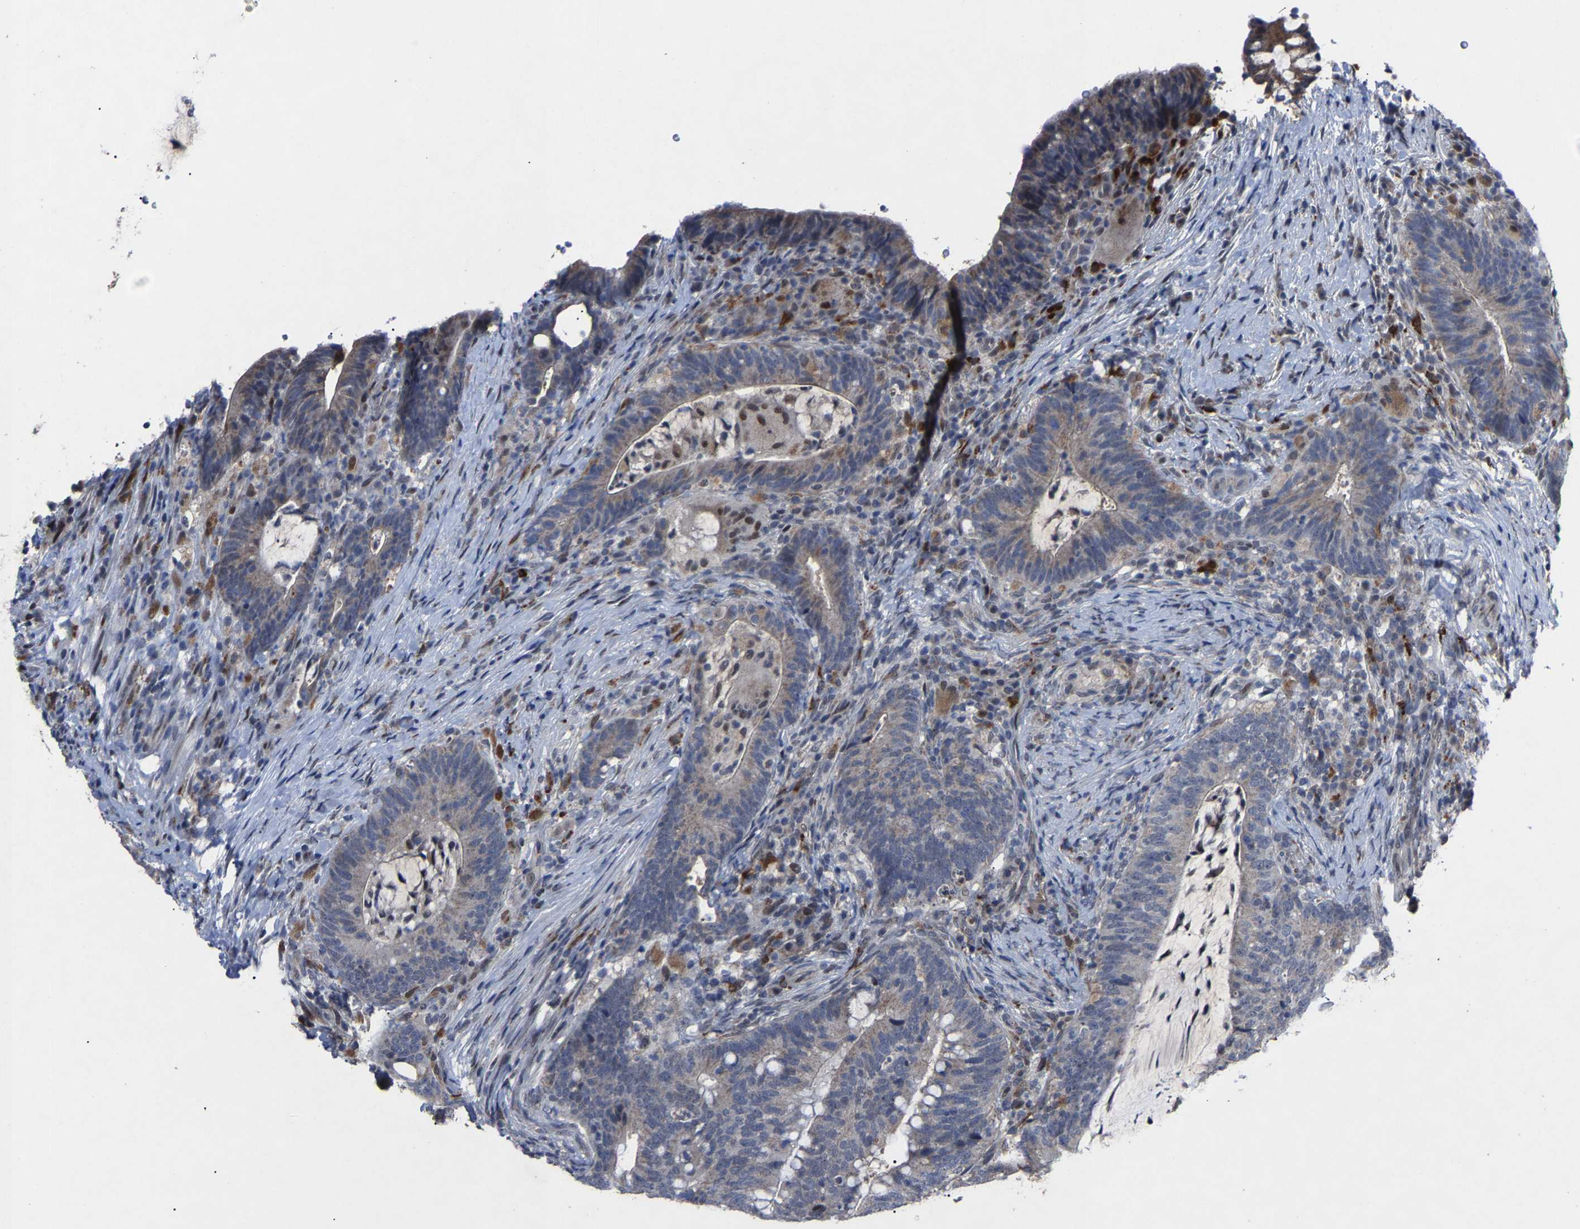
{"staining": {"intensity": "weak", "quantity": "<25%", "location": "cytoplasmic/membranous"}, "tissue": "colorectal cancer", "cell_type": "Tumor cells", "image_type": "cancer", "snomed": [{"axis": "morphology", "description": "Adenocarcinoma, NOS"}, {"axis": "topography", "description": "Colon"}], "caption": "This is an immunohistochemistry (IHC) micrograph of colorectal adenocarcinoma. There is no positivity in tumor cells.", "gene": "LSM8", "patient": {"sex": "female", "age": 66}}